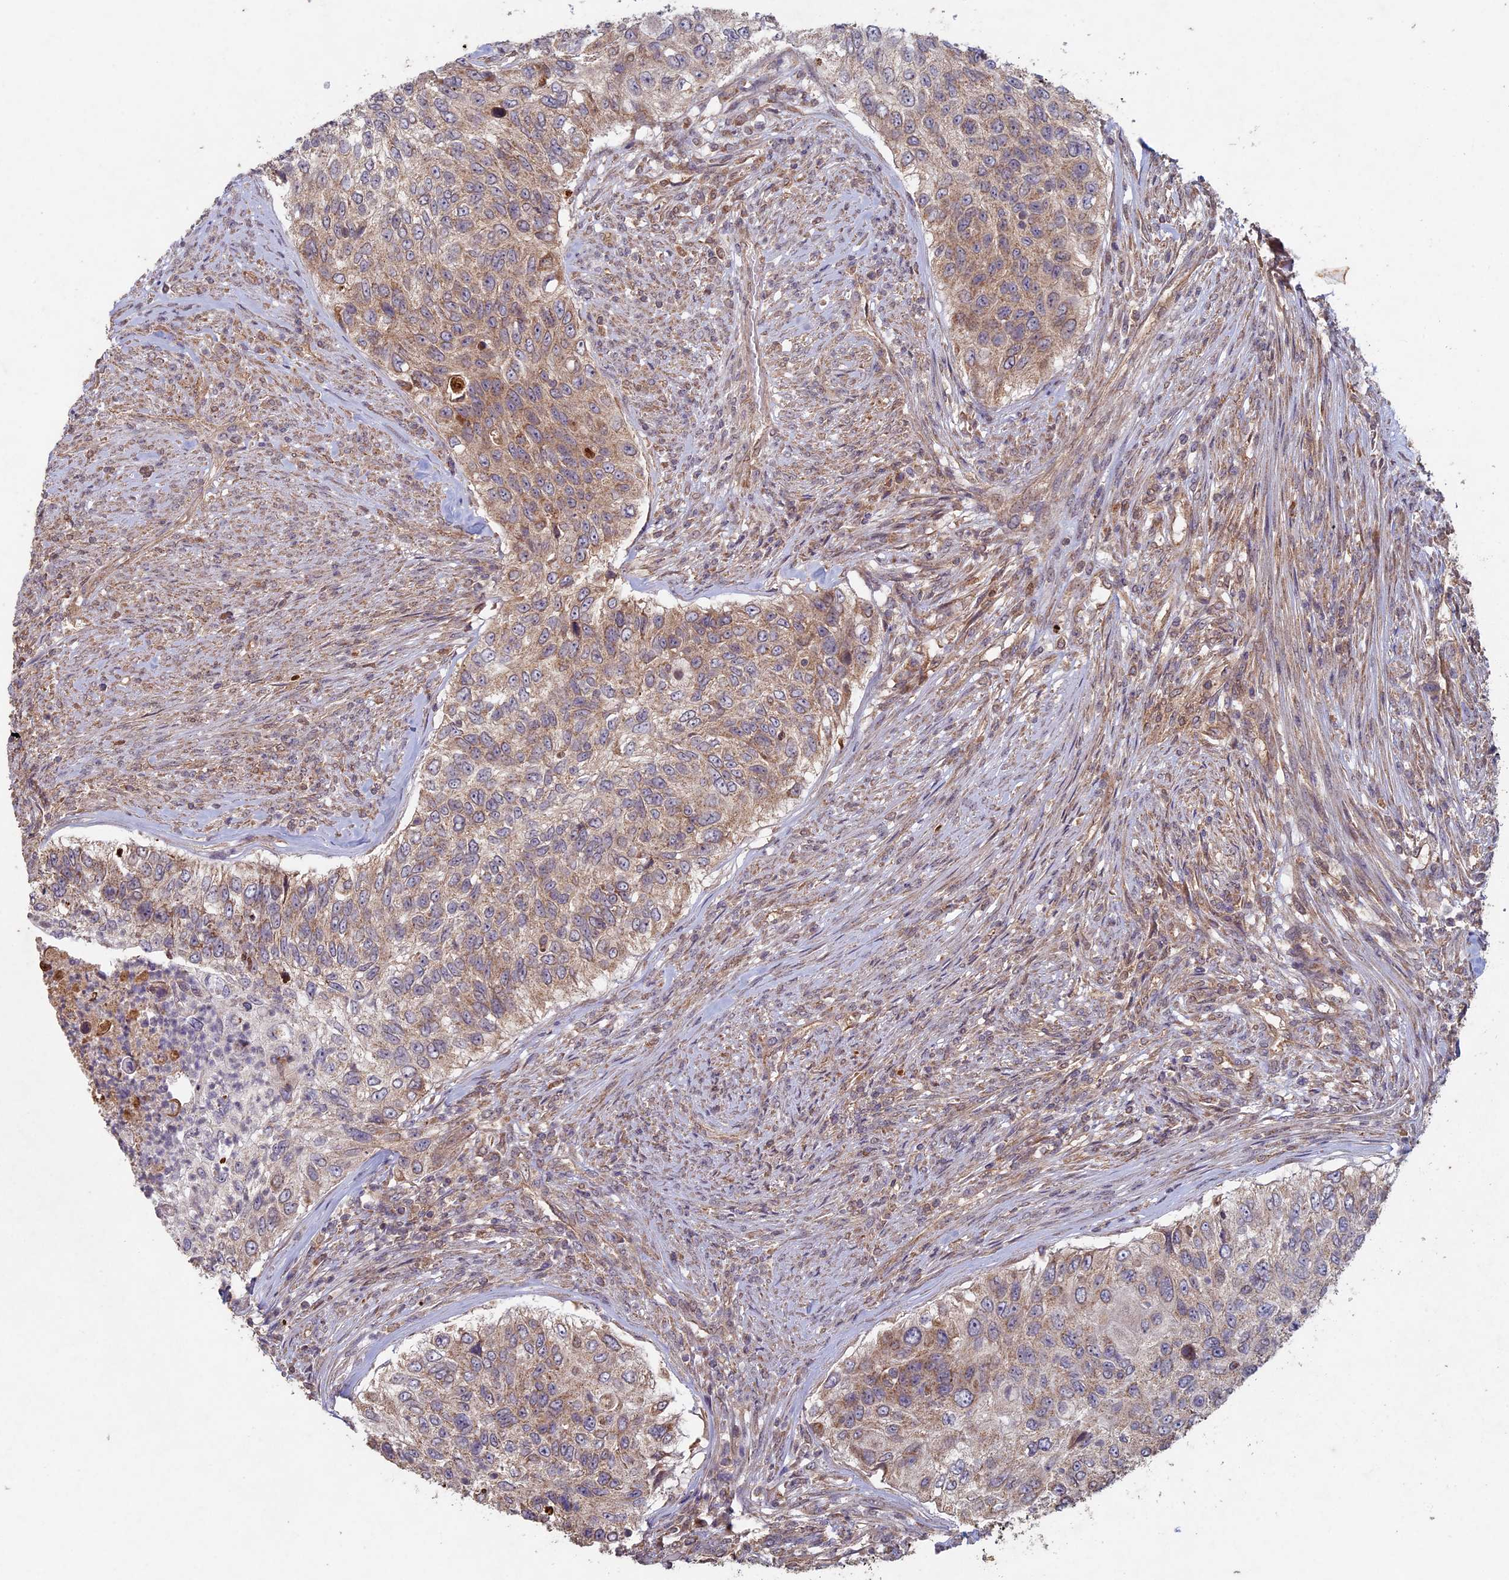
{"staining": {"intensity": "moderate", "quantity": ">75%", "location": "cytoplasmic/membranous"}, "tissue": "urothelial cancer", "cell_type": "Tumor cells", "image_type": "cancer", "snomed": [{"axis": "morphology", "description": "Urothelial carcinoma, High grade"}, {"axis": "topography", "description": "Urinary bladder"}], "caption": "IHC micrograph of neoplastic tissue: human high-grade urothelial carcinoma stained using immunohistochemistry (IHC) displays medium levels of moderate protein expression localized specifically in the cytoplasmic/membranous of tumor cells, appearing as a cytoplasmic/membranous brown color.", "gene": "RCCD1", "patient": {"sex": "female", "age": 60}}